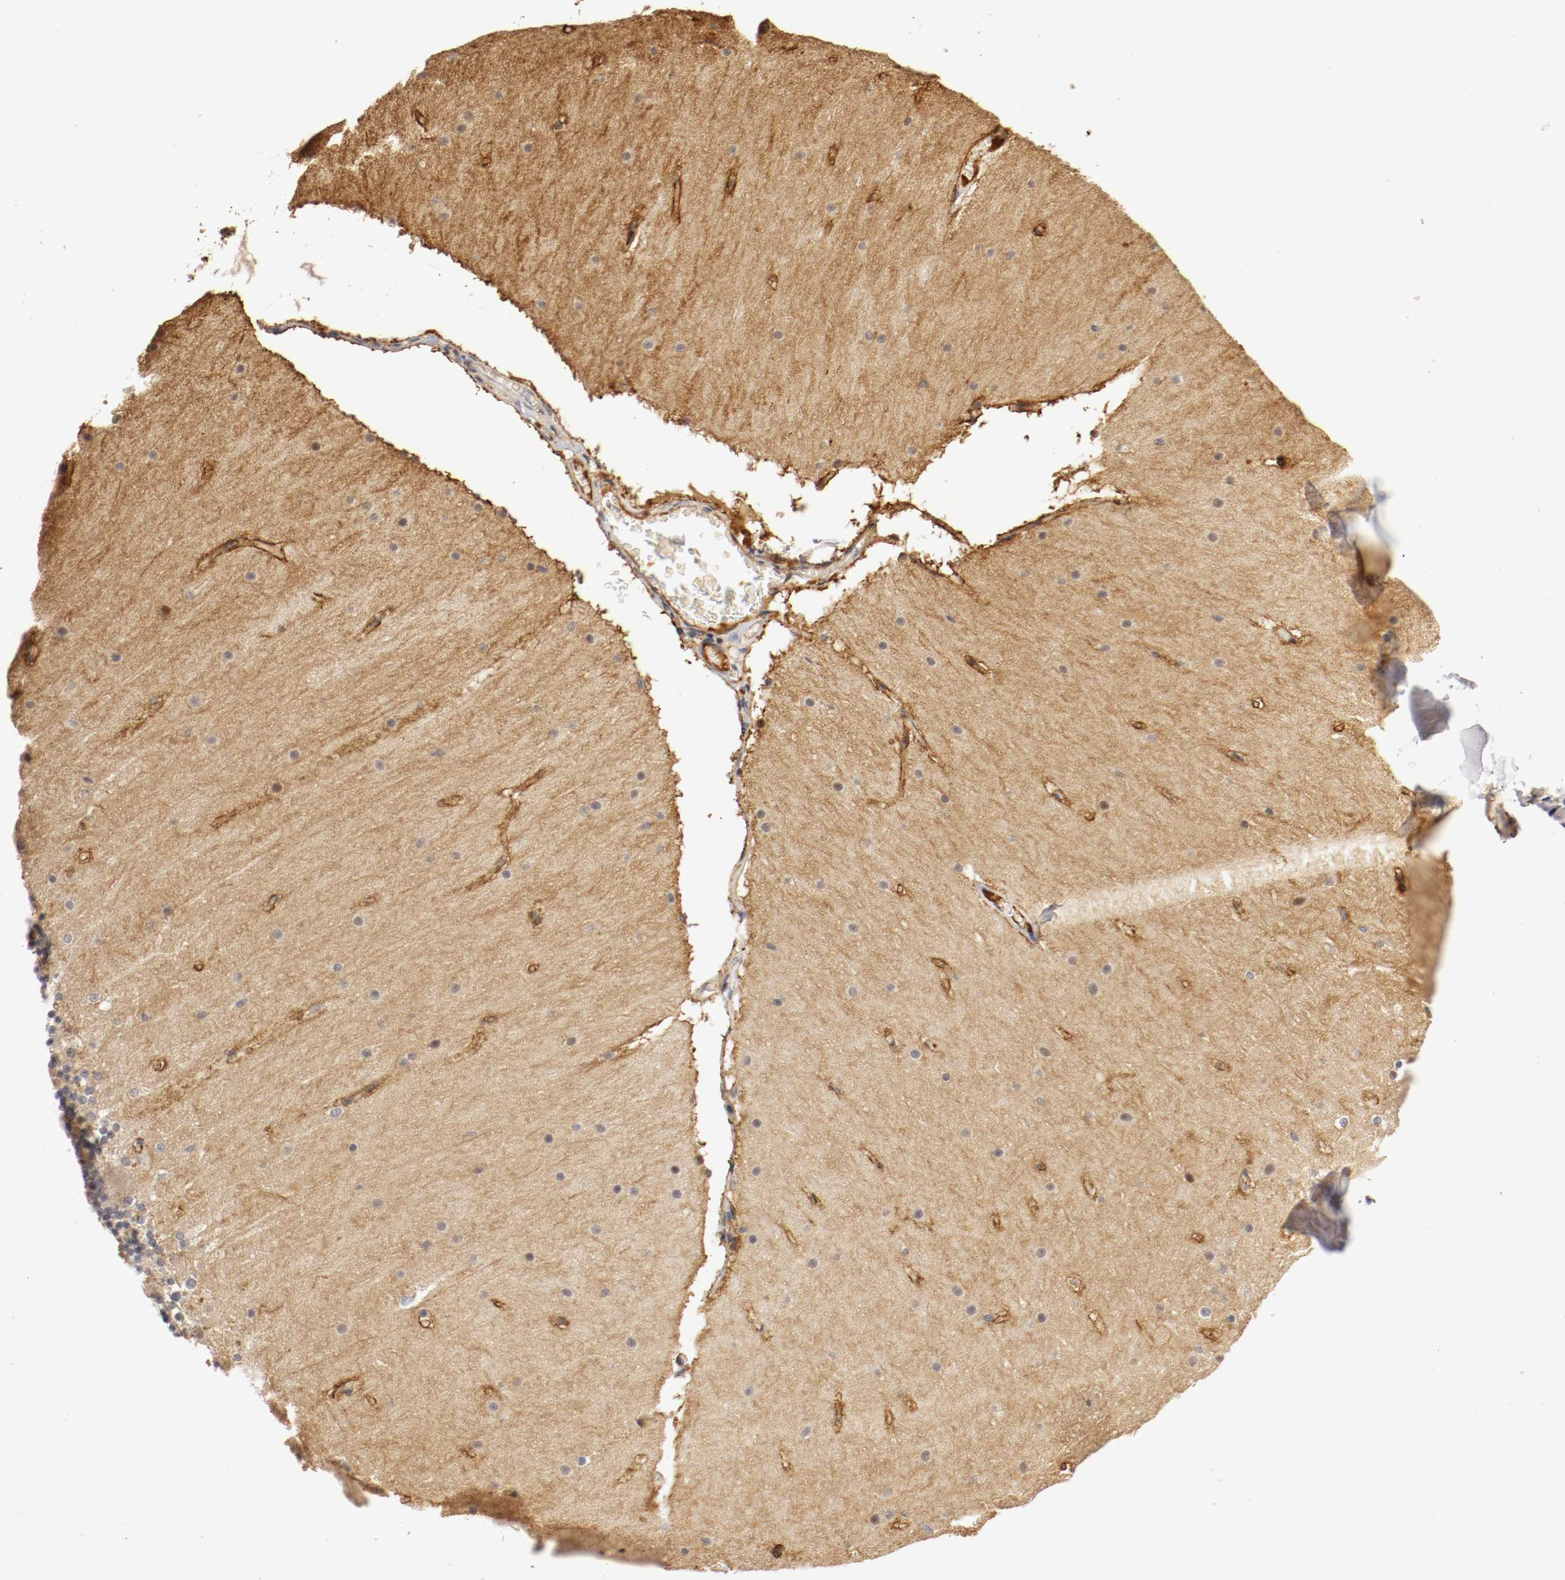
{"staining": {"intensity": "negative", "quantity": "none", "location": "none"}, "tissue": "cerebellum", "cell_type": "Cells in granular layer", "image_type": "normal", "snomed": [{"axis": "morphology", "description": "Normal tissue, NOS"}, {"axis": "topography", "description": "Cerebellum"}], "caption": "Unremarkable cerebellum was stained to show a protein in brown. There is no significant positivity in cells in granular layer. Brightfield microscopy of immunohistochemistry (IHC) stained with DAB (brown) and hematoxylin (blue), captured at high magnification.", "gene": "TNFRSF1B", "patient": {"sex": "female", "age": 19}}